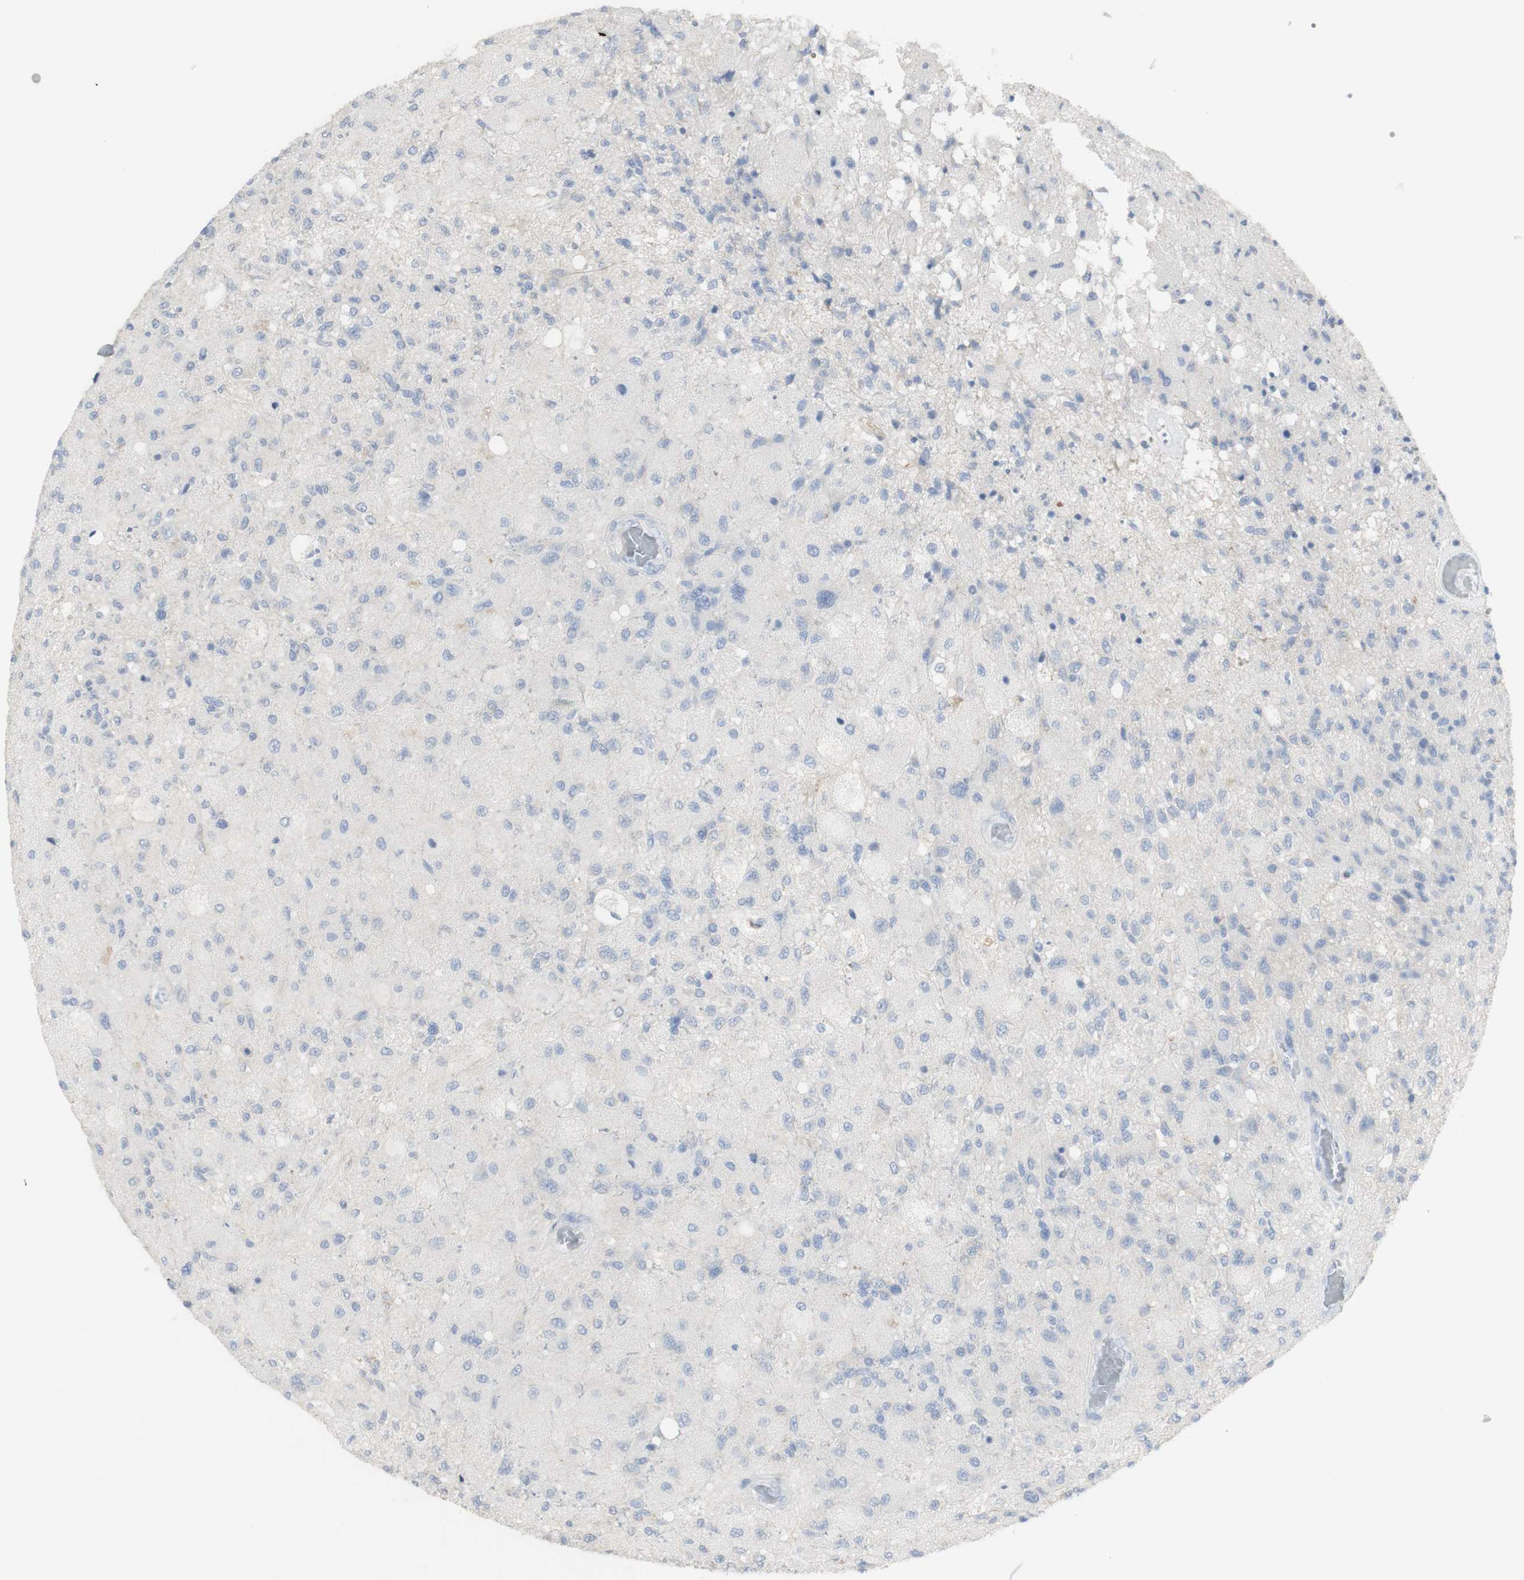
{"staining": {"intensity": "negative", "quantity": "none", "location": "none"}, "tissue": "glioma", "cell_type": "Tumor cells", "image_type": "cancer", "snomed": [{"axis": "morphology", "description": "Normal tissue, NOS"}, {"axis": "morphology", "description": "Glioma, malignant, High grade"}, {"axis": "topography", "description": "Cerebral cortex"}], "caption": "High power microscopy micrograph of an immunohistochemistry (IHC) histopathology image of malignant high-grade glioma, revealing no significant staining in tumor cells.", "gene": "CD207", "patient": {"sex": "male", "age": 77}}